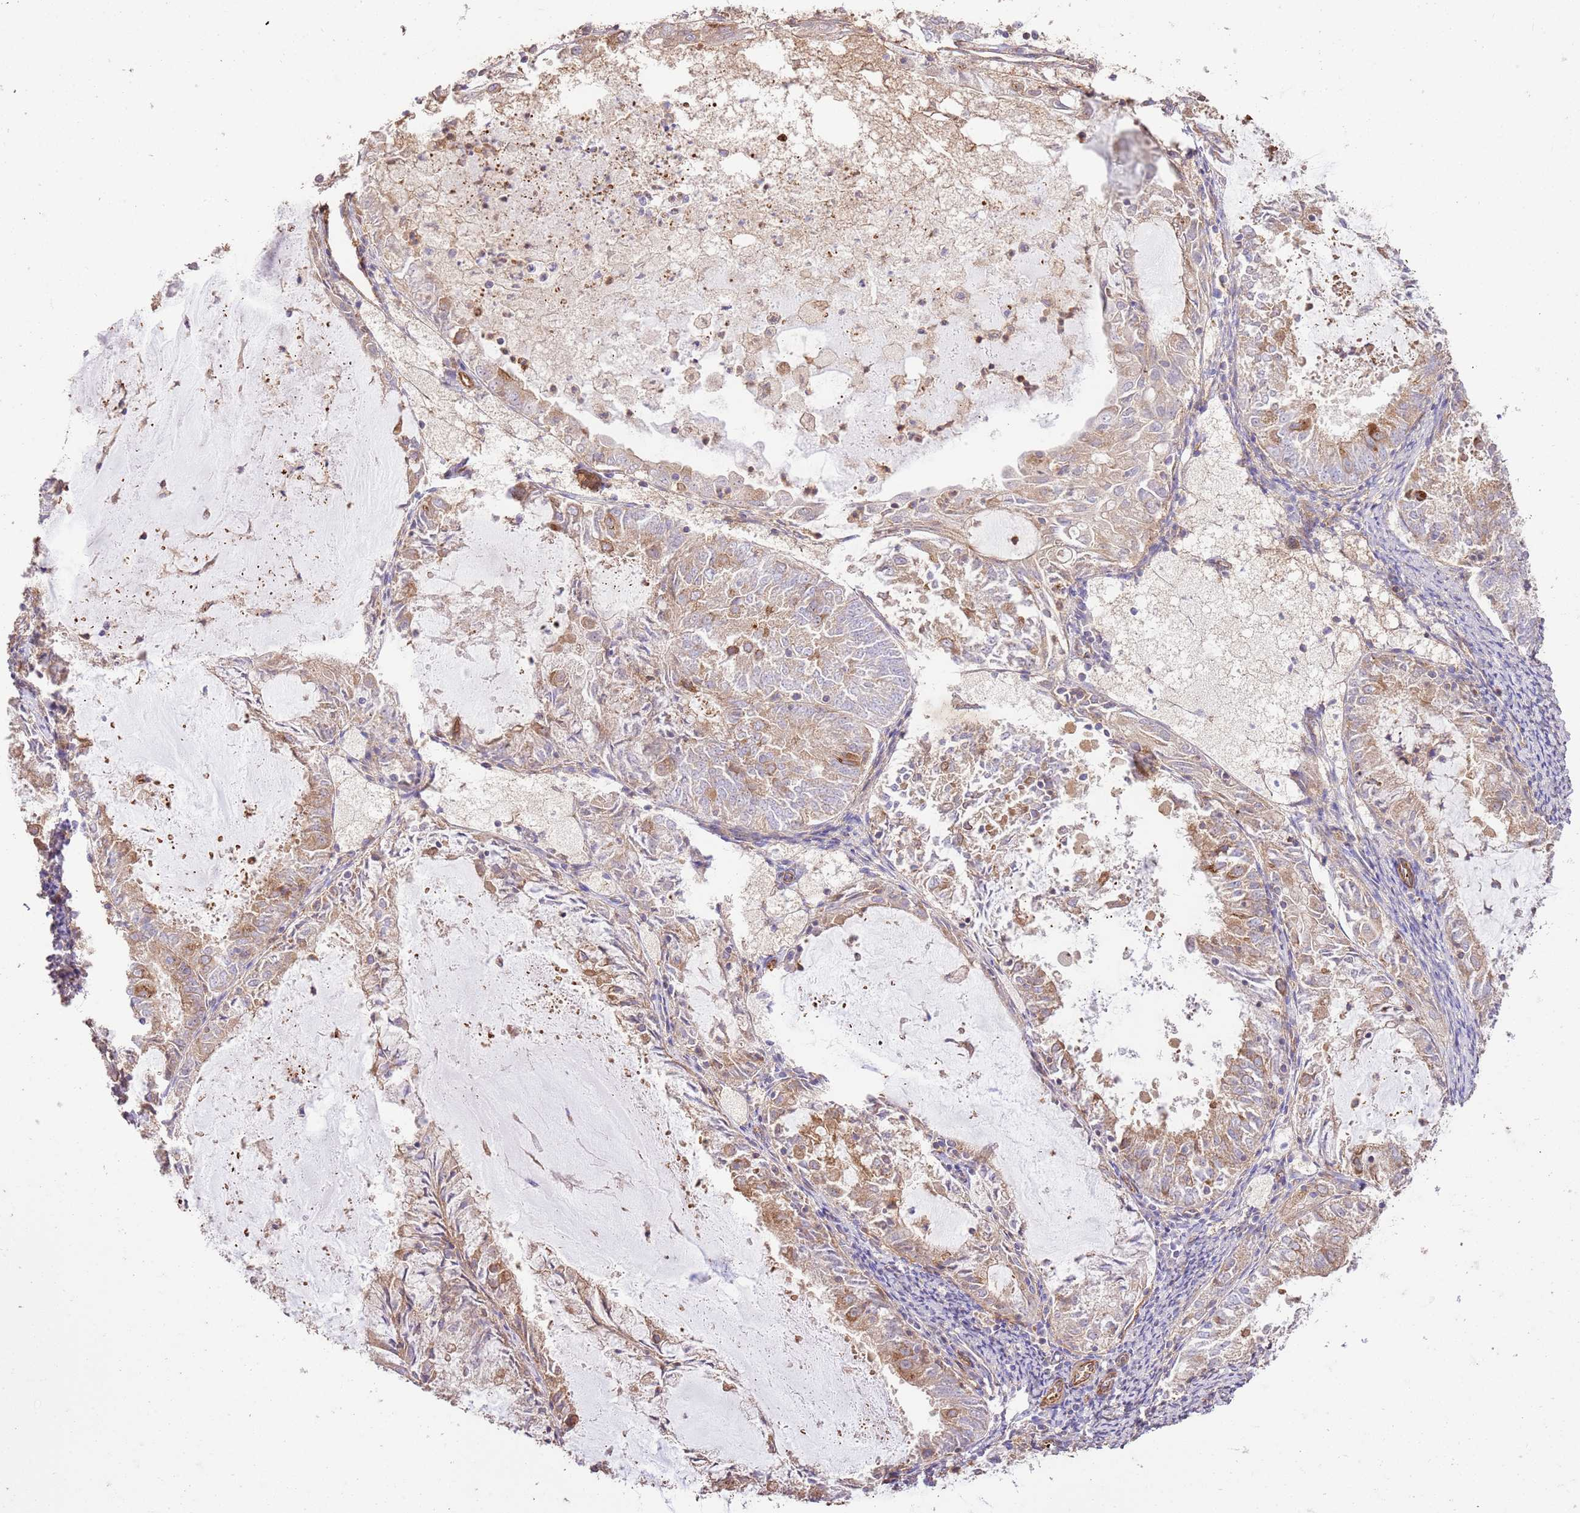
{"staining": {"intensity": "moderate", "quantity": "25%-75%", "location": "cytoplasmic/membranous"}, "tissue": "endometrial cancer", "cell_type": "Tumor cells", "image_type": "cancer", "snomed": [{"axis": "morphology", "description": "Adenocarcinoma, NOS"}, {"axis": "topography", "description": "Endometrium"}], "caption": "Endometrial cancer (adenocarcinoma) stained with DAB (3,3'-diaminobenzidine) immunohistochemistry reveals medium levels of moderate cytoplasmic/membranous positivity in about 25%-75% of tumor cells.", "gene": "ZBTB39", "patient": {"sex": "female", "age": 57}}